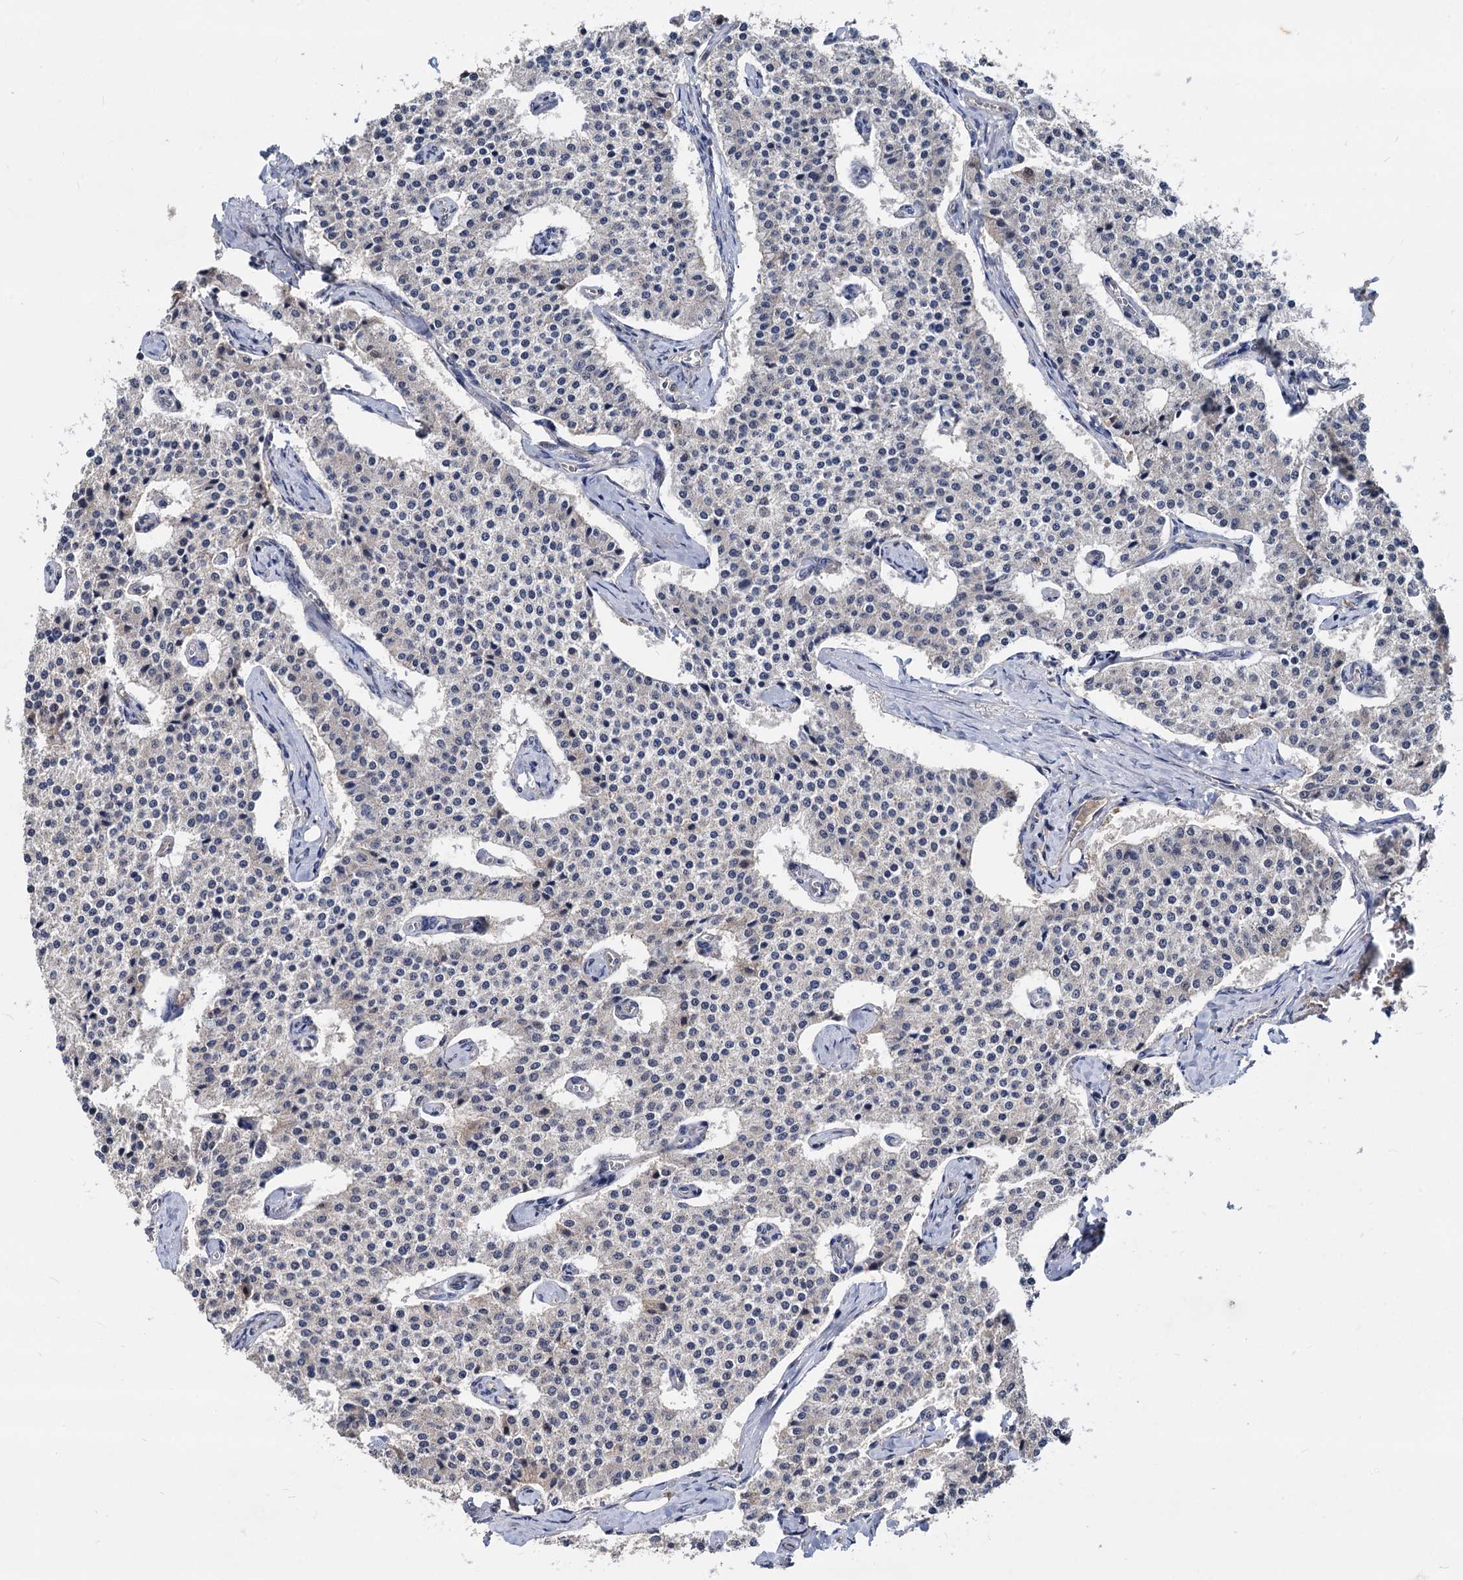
{"staining": {"intensity": "negative", "quantity": "none", "location": "none"}, "tissue": "carcinoid", "cell_type": "Tumor cells", "image_type": "cancer", "snomed": [{"axis": "morphology", "description": "Carcinoid, malignant, NOS"}, {"axis": "topography", "description": "Colon"}], "caption": "This is an immunohistochemistry (IHC) micrograph of human carcinoid. There is no expression in tumor cells.", "gene": "PSMD4", "patient": {"sex": "female", "age": 52}}